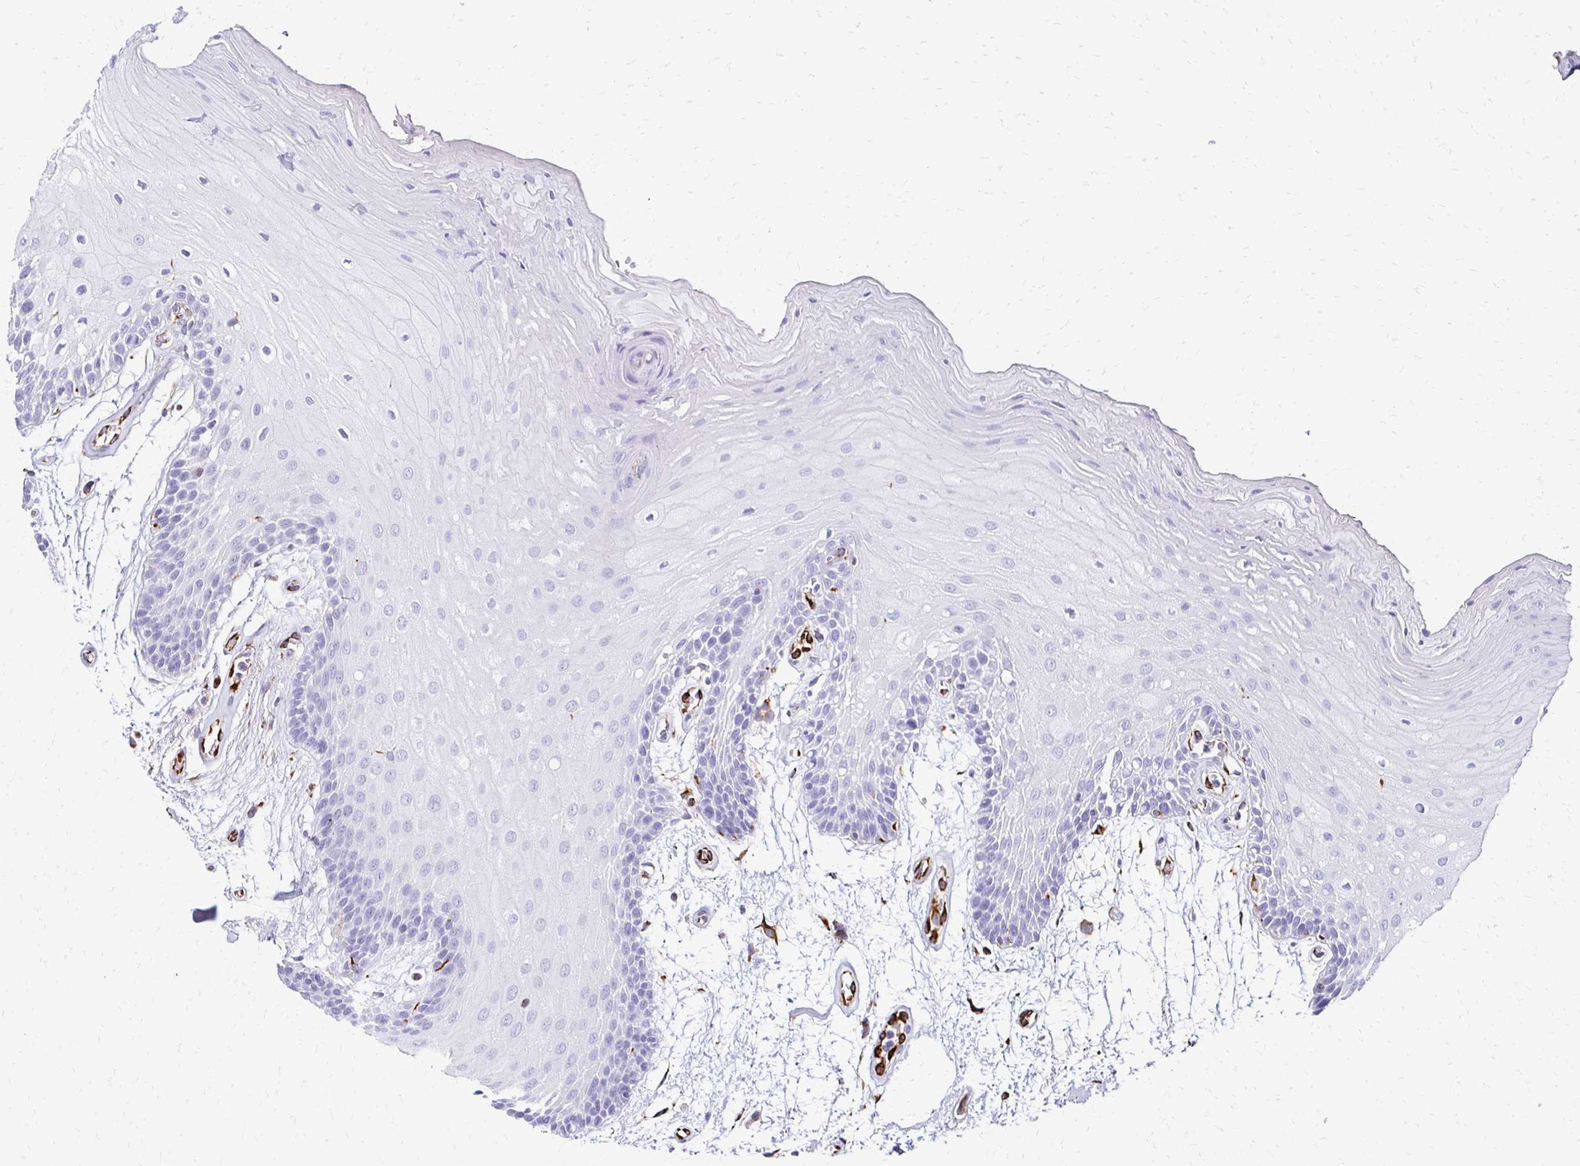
{"staining": {"intensity": "negative", "quantity": "none", "location": "none"}, "tissue": "oral mucosa", "cell_type": "Squamous epithelial cells", "image_type": "normal", "snomed": [{"axis": "morphology", "description": "Normal tissue, NOS"}, {"axis": "morphology", "description": "Squamous cell carcinoma, NOS"}, {"axis": "topography", "description": "Oral tissue"}, {"axis": "topography", "description": "Tounge, NOS"}, {"axis": "topography", "description": "Head-Neck"}], "caption": "IHC micrograph of normal oral mucosa stained for a protein (brown), which demonstrates no positivity in squamous epithelial cells.", "gene": "TMEM54", "patient": {"sex": "male", "age": 62}}